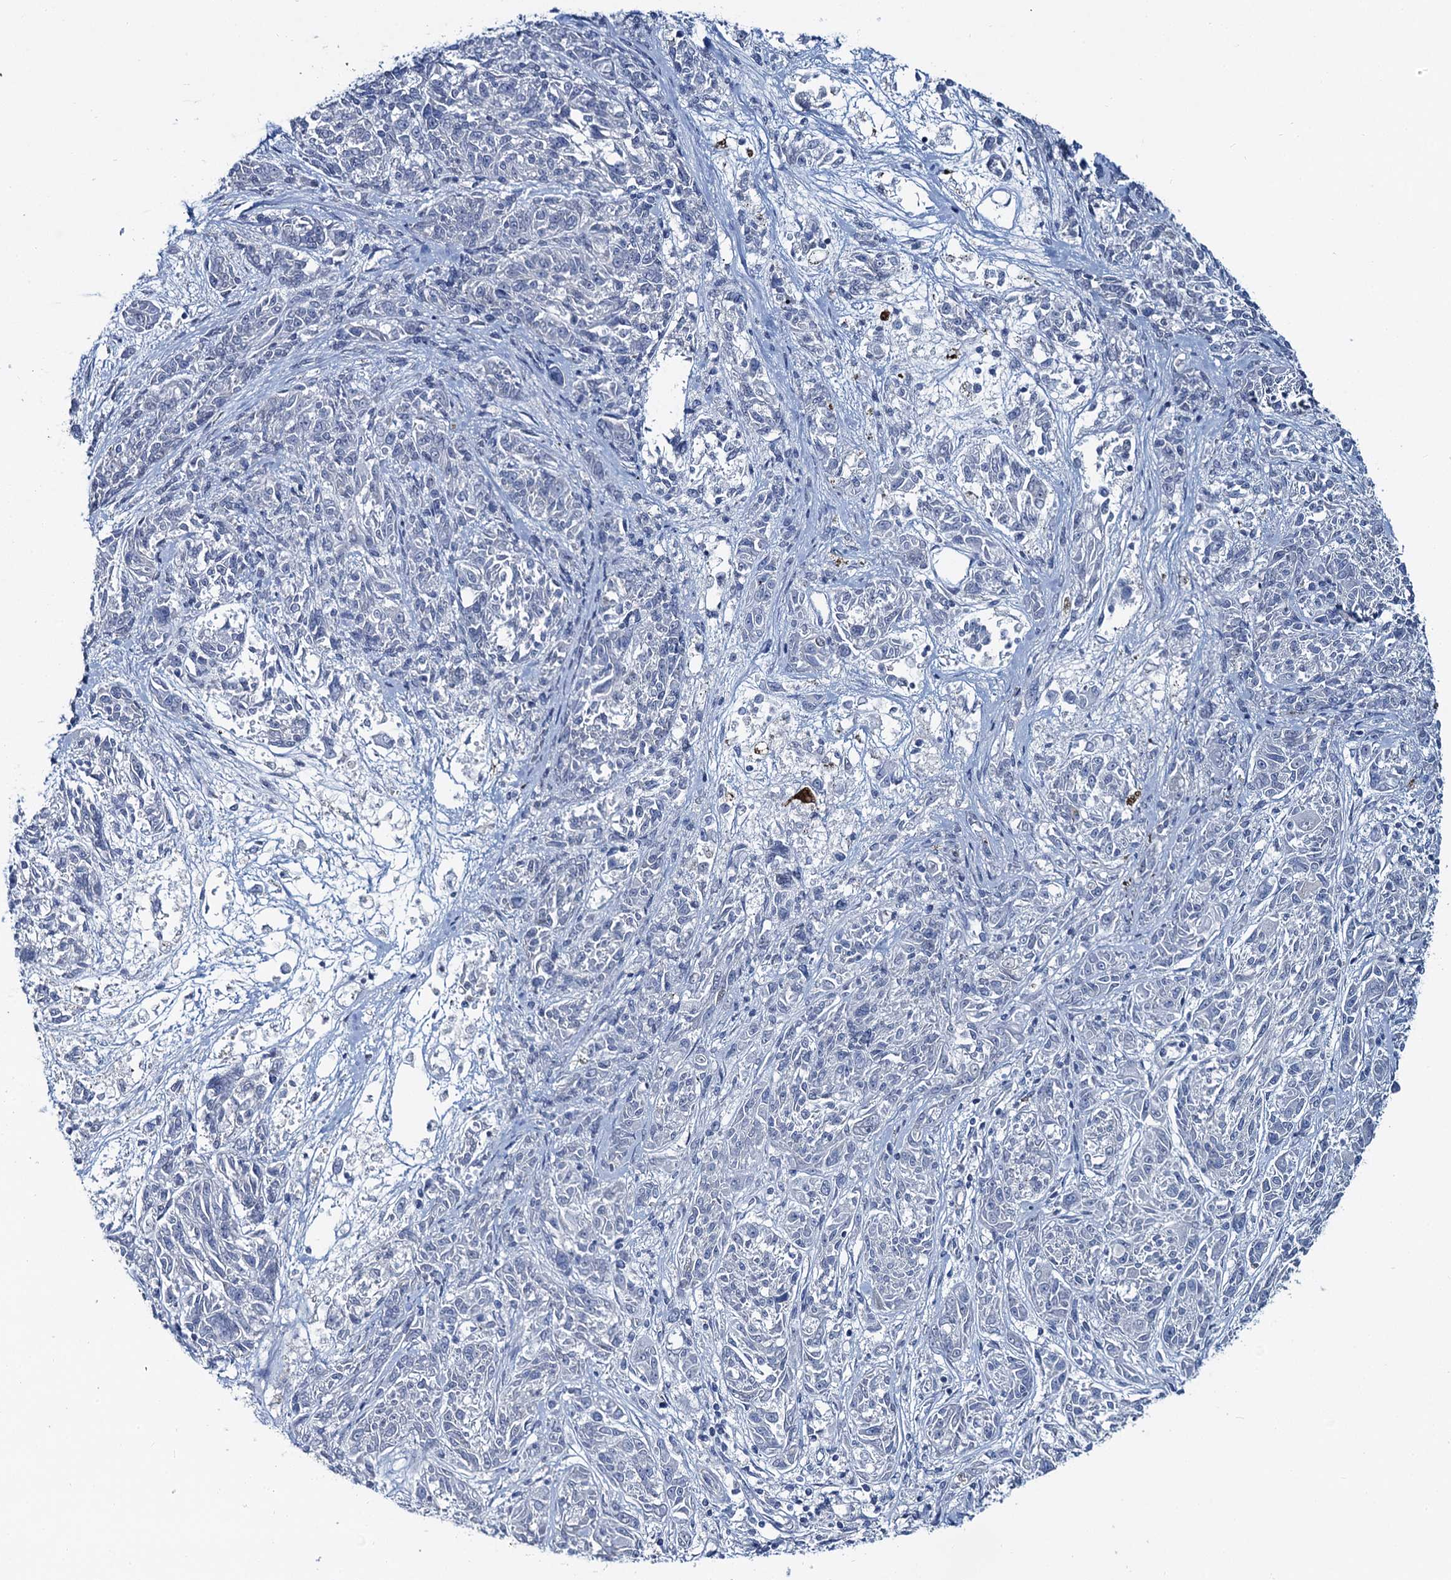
{"staining": {"intensity": "negative", "quantity": "none", "location": "none"}, "tissue": "melanoma", "cell_type": "Tumor cells", "image_type": "cancer", "snomed": [{"axis": "morphology", "description": "Malignant melanoma, NOS"}, {"axis": "topography", "description": "Skin"}], "caption": "Malignant melanoma stained for a protein using immunohistochemistry (IHC) reveals no expression tumor cells.", "gene": "TOX3", "patient": {"sex": "male", "age": 53}}